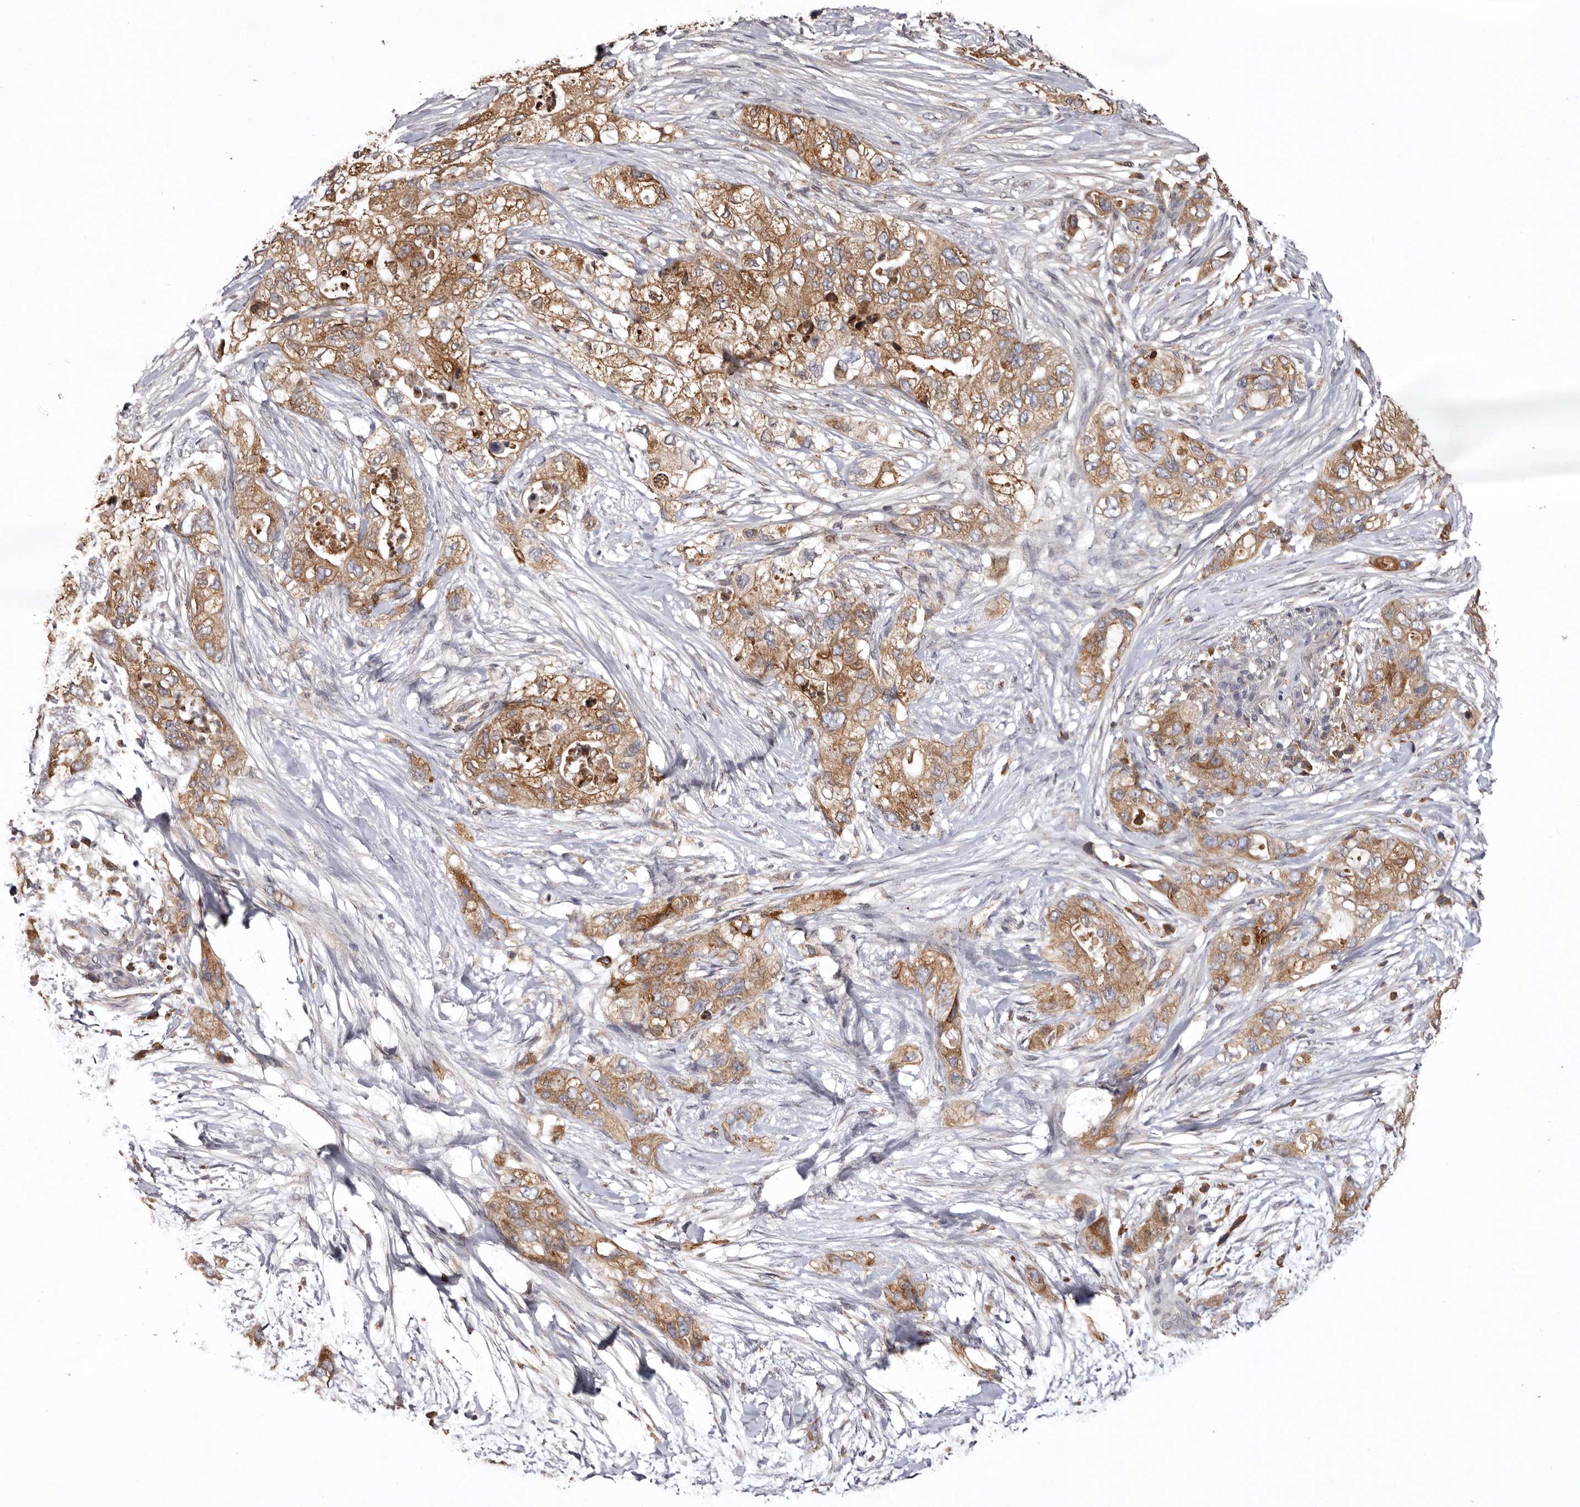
{"staining": {"intensity": "moderate", "quantity": ">75%", "location": "cytoplasmic/membranous"}, "tissue": "pancreatic cancer", "cell_type": "Tumor cells", "image_type": "cancer", "snomed": [{"axis": "morphology", "description": "Adenocarcinoma, NOS"}, {"axis": "topography", "description": "Pancreas"}], "caption": "Moderate cytoplasmic/membranous protein staining is present in approximately >75% of tumor cells in pancreatic cancer (adenocarcinoma). Using DAB (brown) and hematoxylin (blue) stains, captured at high magnification using brightfield microscopy.", "gene": "INKA2", "patient": {"sex": "female", "age": 73}}